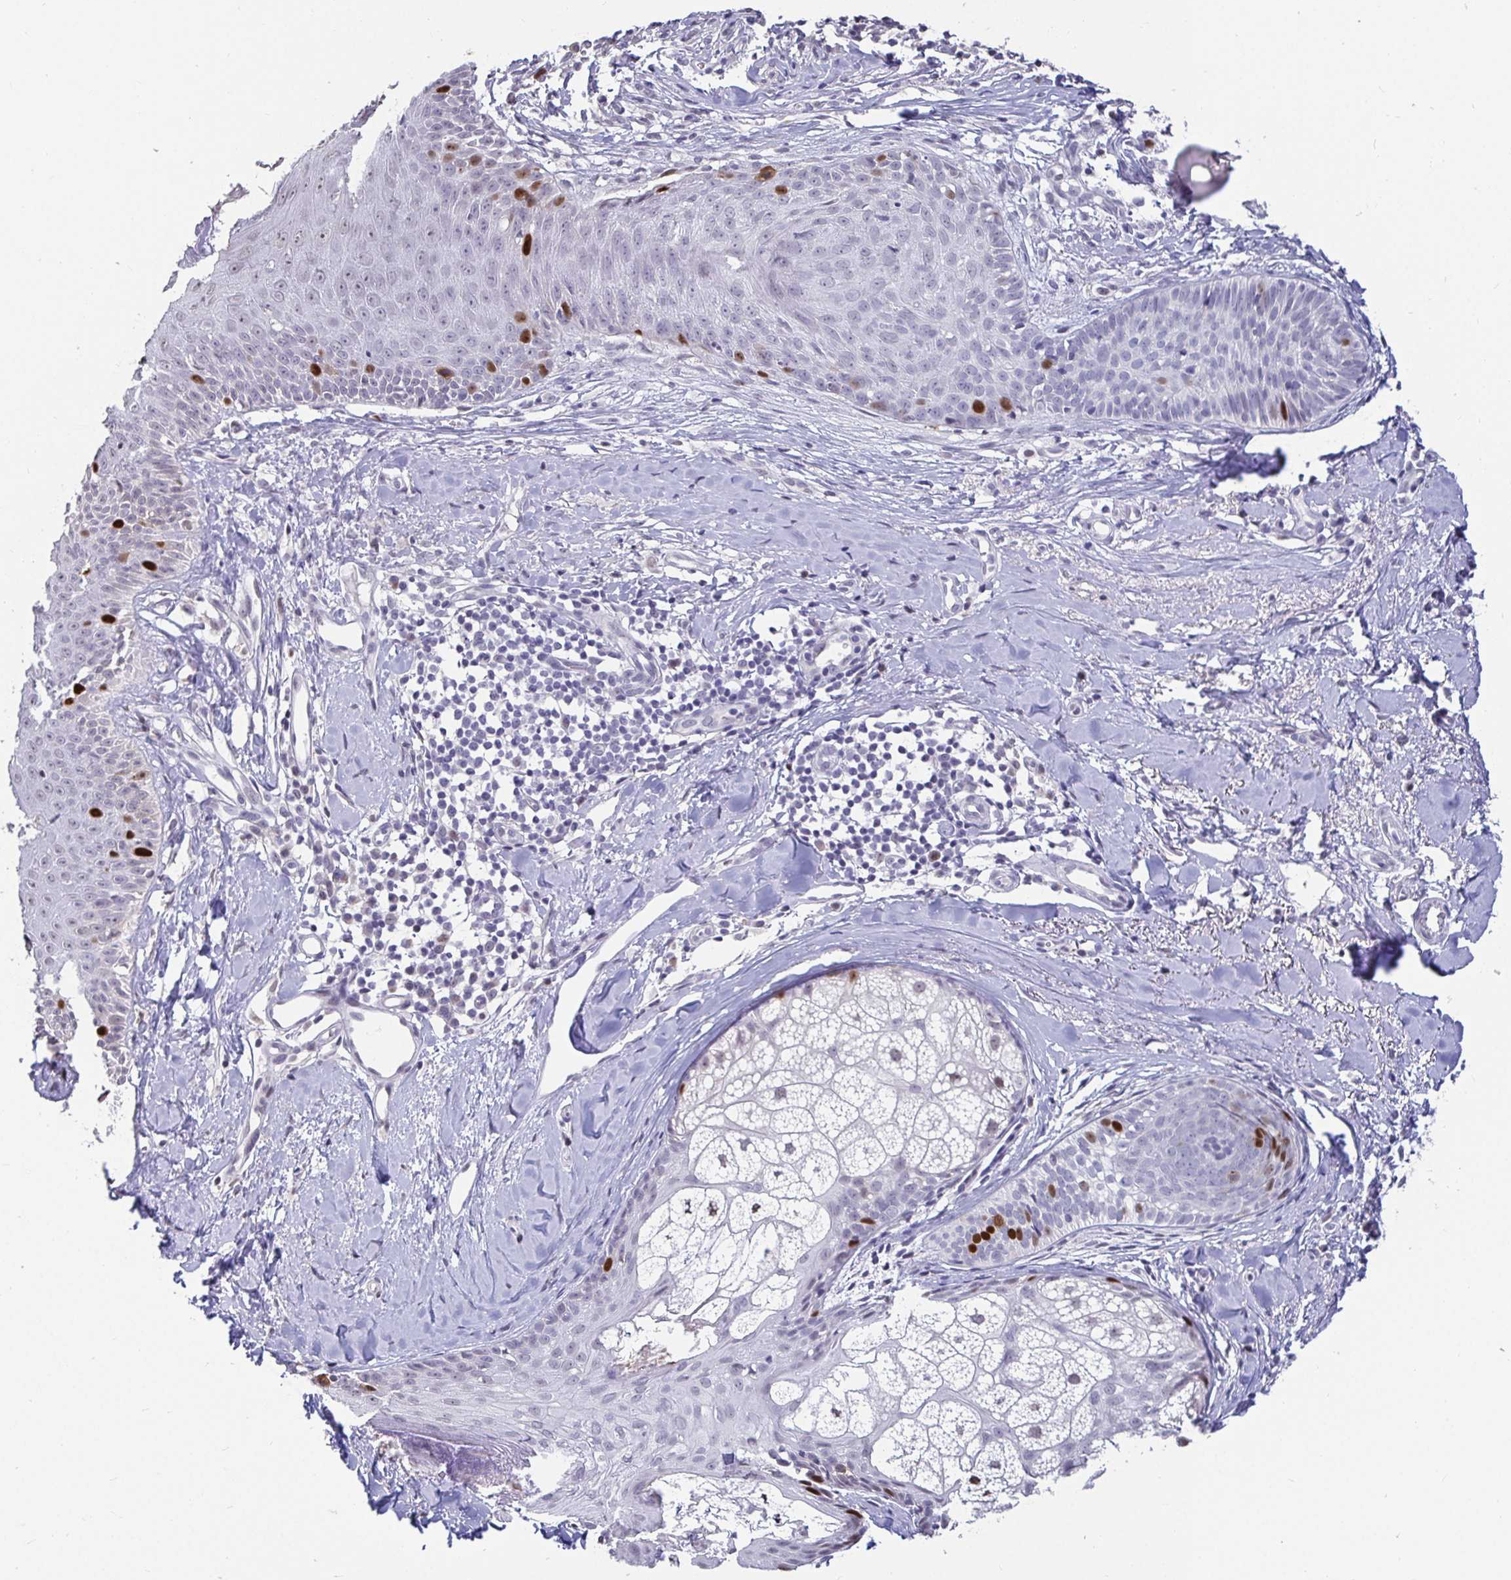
{"staining": {"intensity": "strong", "quantity": "<25%", "location": "nuclear"}, "tissue": "skin cancer", "cell_type": "Tumor cells", "image_type": "cancer", "snomed": [{"axis": "morphology", "description": "Basal cell carcinoma"}, {"axis": "topography", "description": "Skin"}, {"axis": "topography", "description": "Skin of face"}], "caption": "Immunohistochemistry (IHC) image of basal cell carcinoma (skin) stained for a protein (brown), which demonstrates medium levels of strong nuclear staining in about <25% of tumor cells.", "gene": "ANLN", "patient": {"sex": "male", "age": 56}}